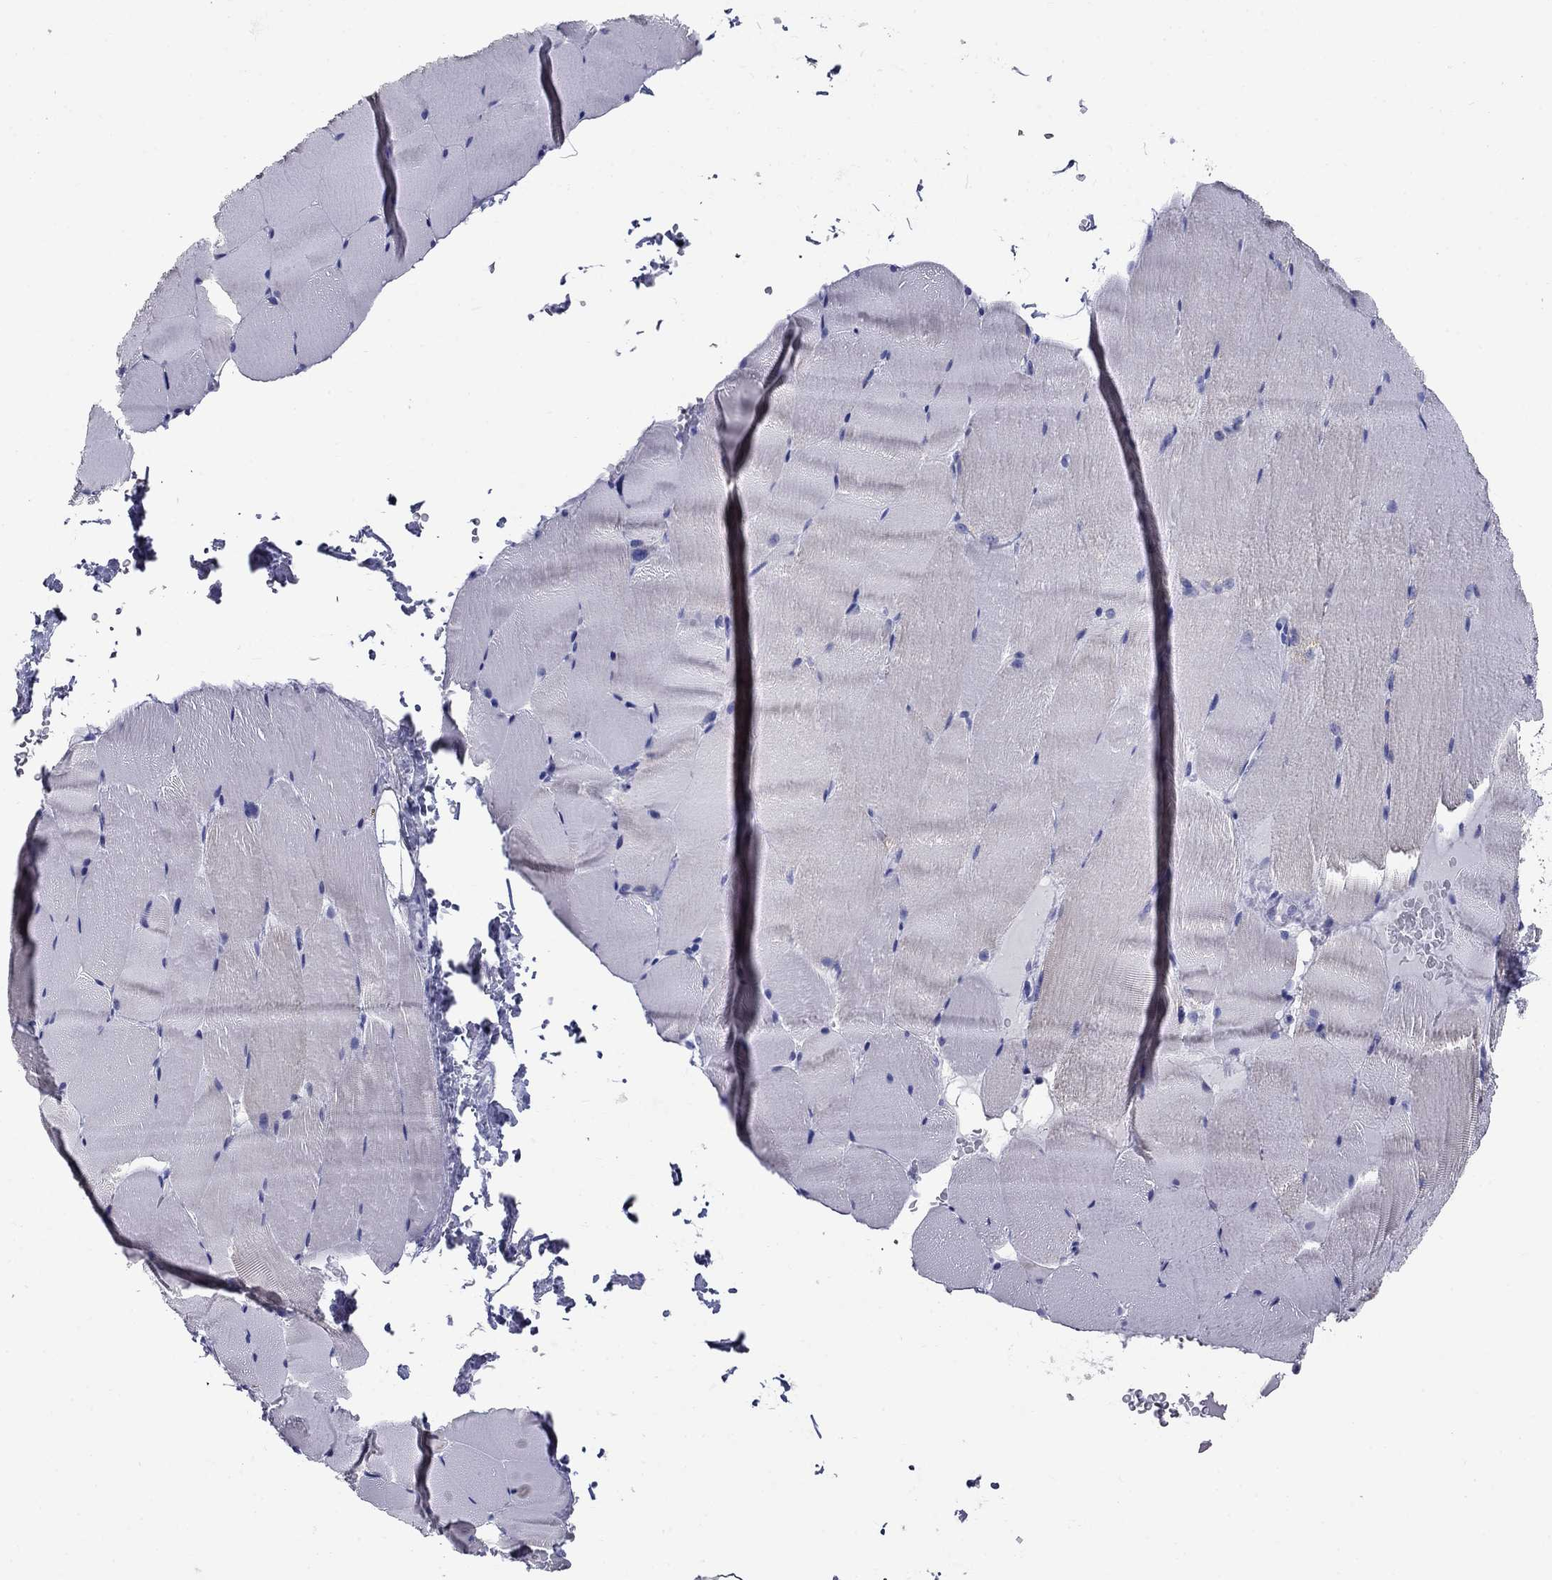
{"staining": {"intensity": "negative", "quantity": "none", "location": "none"}, "tissue": "skeletal muscle", "cell_type": "Myocytes", "image_type": "normal", "snomed": [{"axis": "morphology", "description": "Normal tissue, NOS"}, {"axis": "topography", "description": "Skeletal muscle"}], "caption": "DAB (3,3'-diaminobenzidine) immunohistochemical staining of unremarkable skeletal muscle exhibits no significant expression in myocytes.", "gene": "UPB1", "patient": {"sex": "female", "age": 37}}